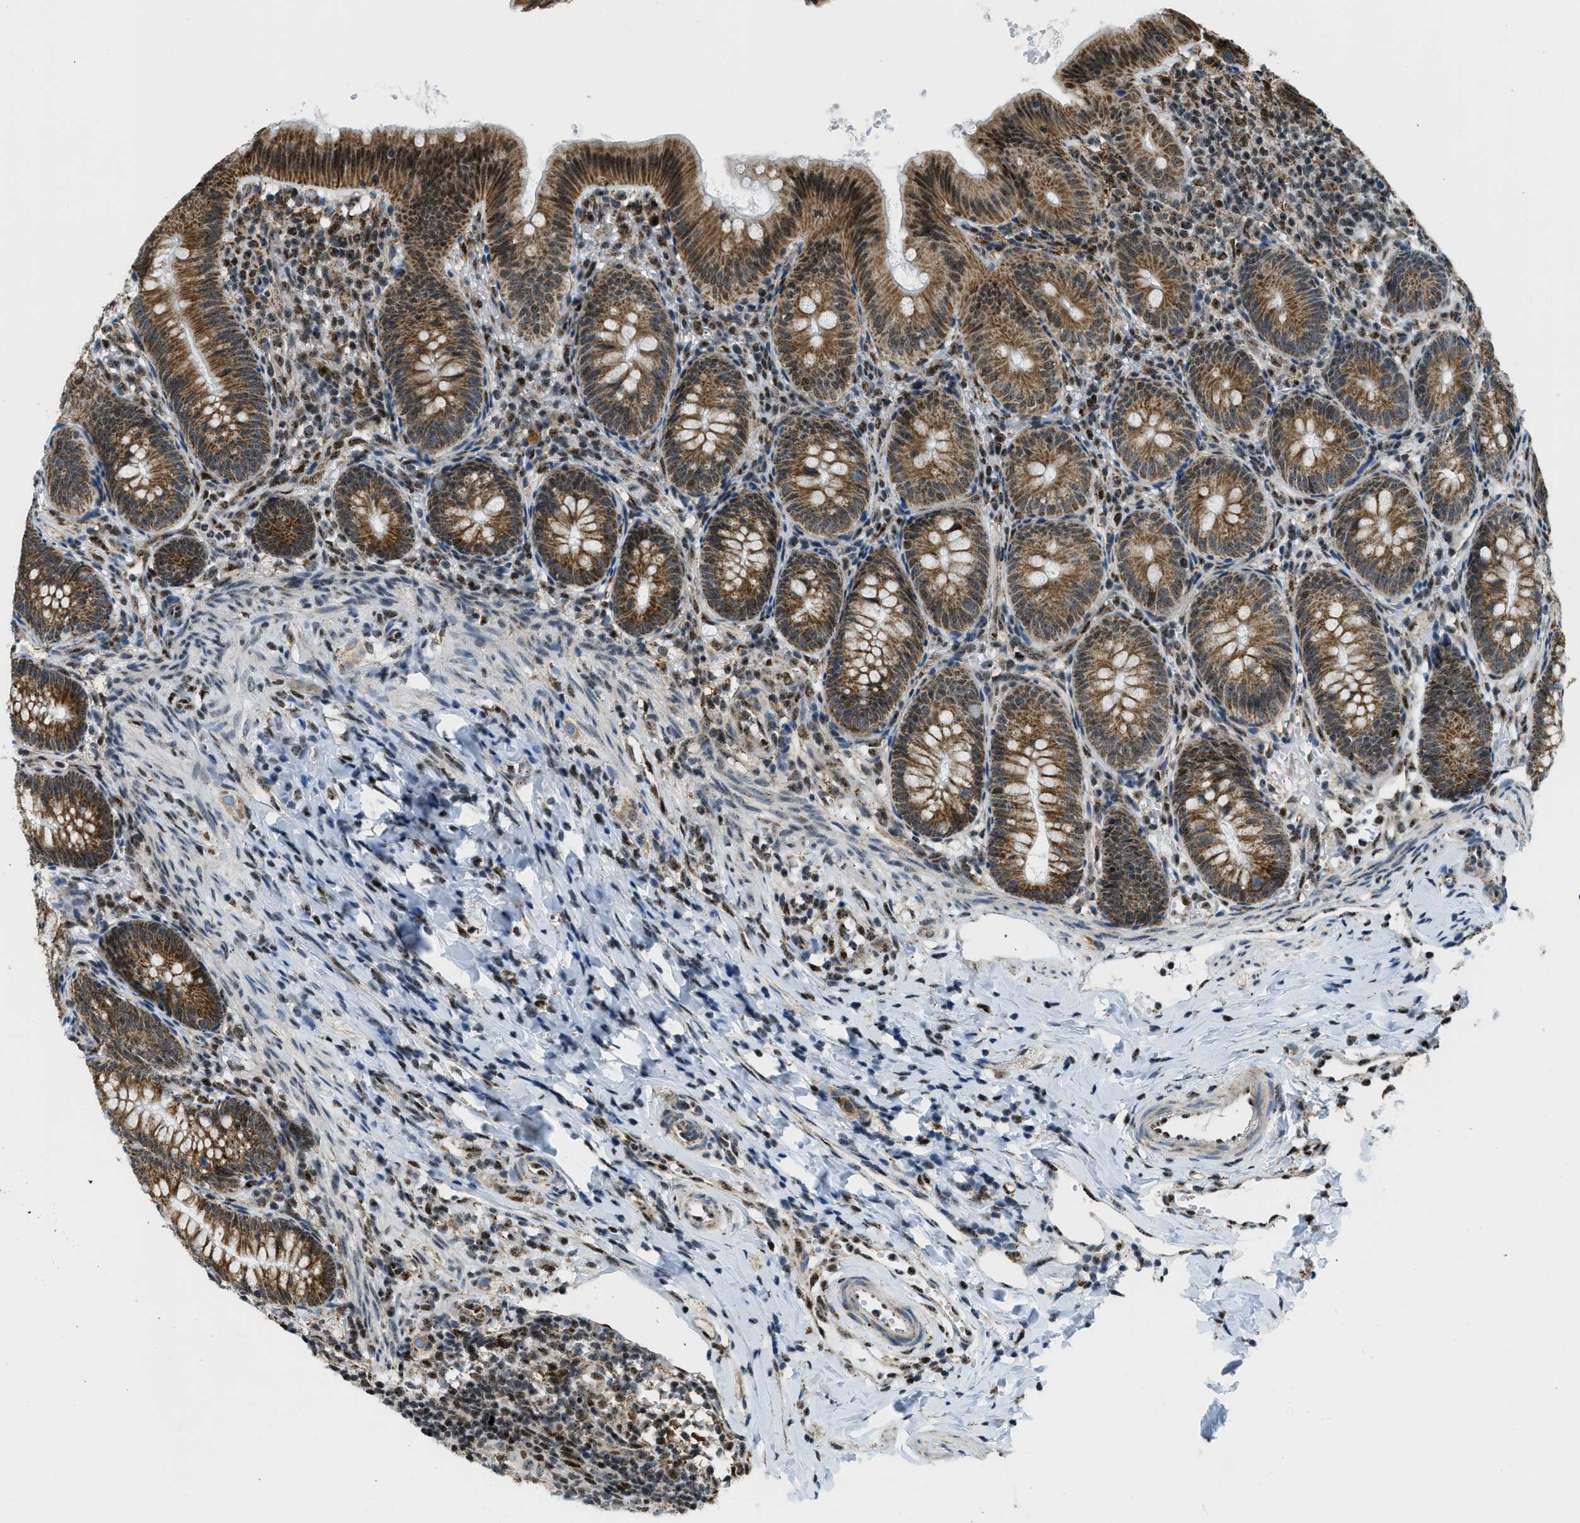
{"staining": {"intensity": "strong", "quantity": ">75%", "location": "cytoplasmic/membranous,nuclear"}, "tissue": "appendix", "cell_type": "Glandular cells", "image_type": "normal", "snomed": [{"axis": "morphology", "description": "Normal tissue, NOS"}, {"axis": "topography", "description": "Appendix"}], "caption": "This is an image of IHC staining of unremarkable appendix, which shows strong expression in the cytoplasmic/membranous,nuclear of glandular cells.", "gene": "SP100", "patient": {"sex": "male", "age": 1}}